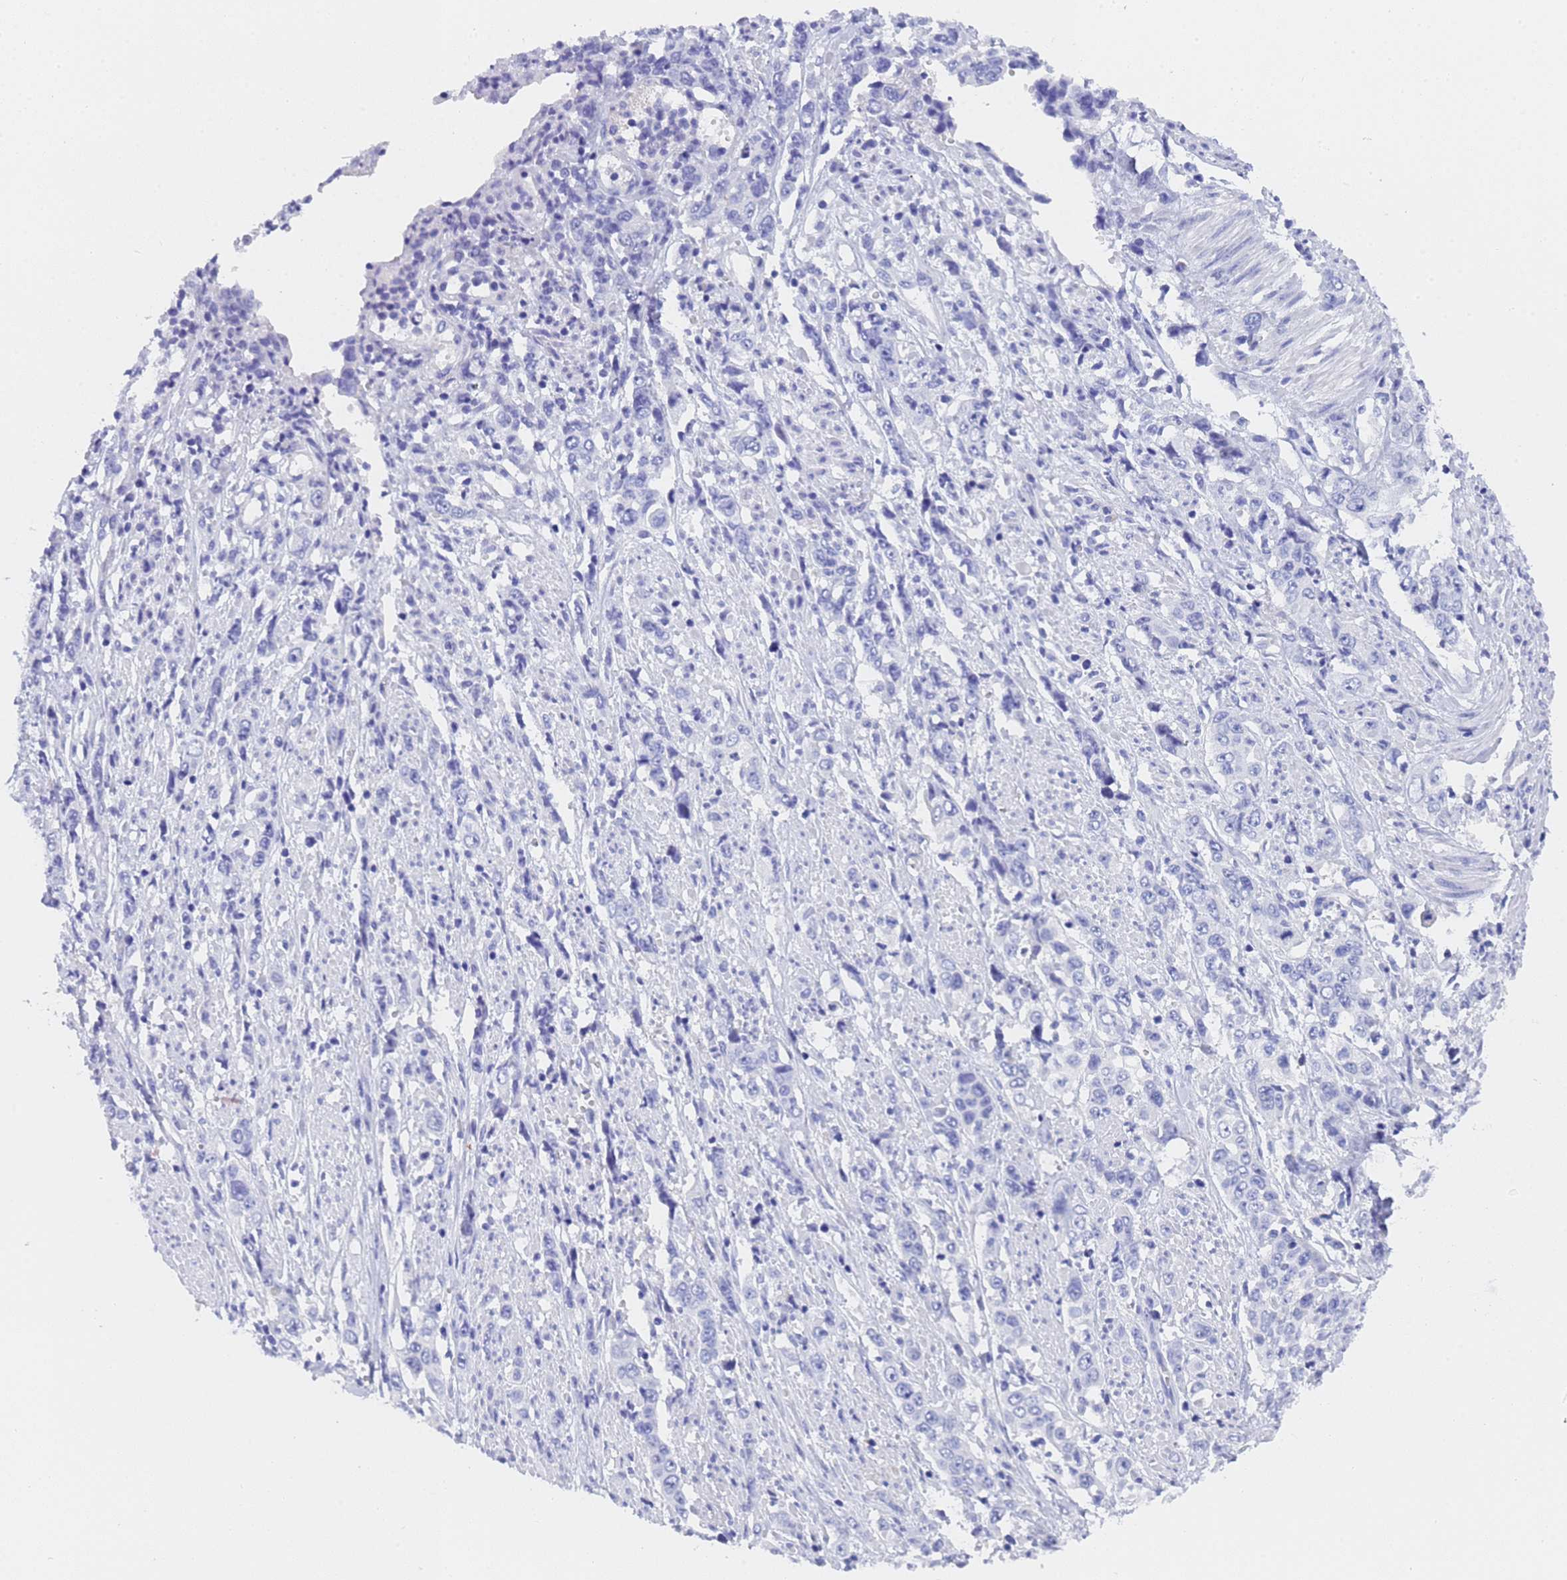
{"staining": {"intensity": "negative", "quantity": "none", "location": "none"}, "tissue": "stomach cancer", "cell_type": "Tumor cells", "image_type": "cancer", "snomed": [{"axis": "morphology", "description": "Adenocarcinoma, NOS"}, {"axis": "topography", "description": "Stomach, upper"}], "caption": "Stomach adenocarcinoma stained for a protein using immunohistochemistry shows no staining tumor cells.", "gene": "STATH", "patient": {"sex": "male", "age": 62}}